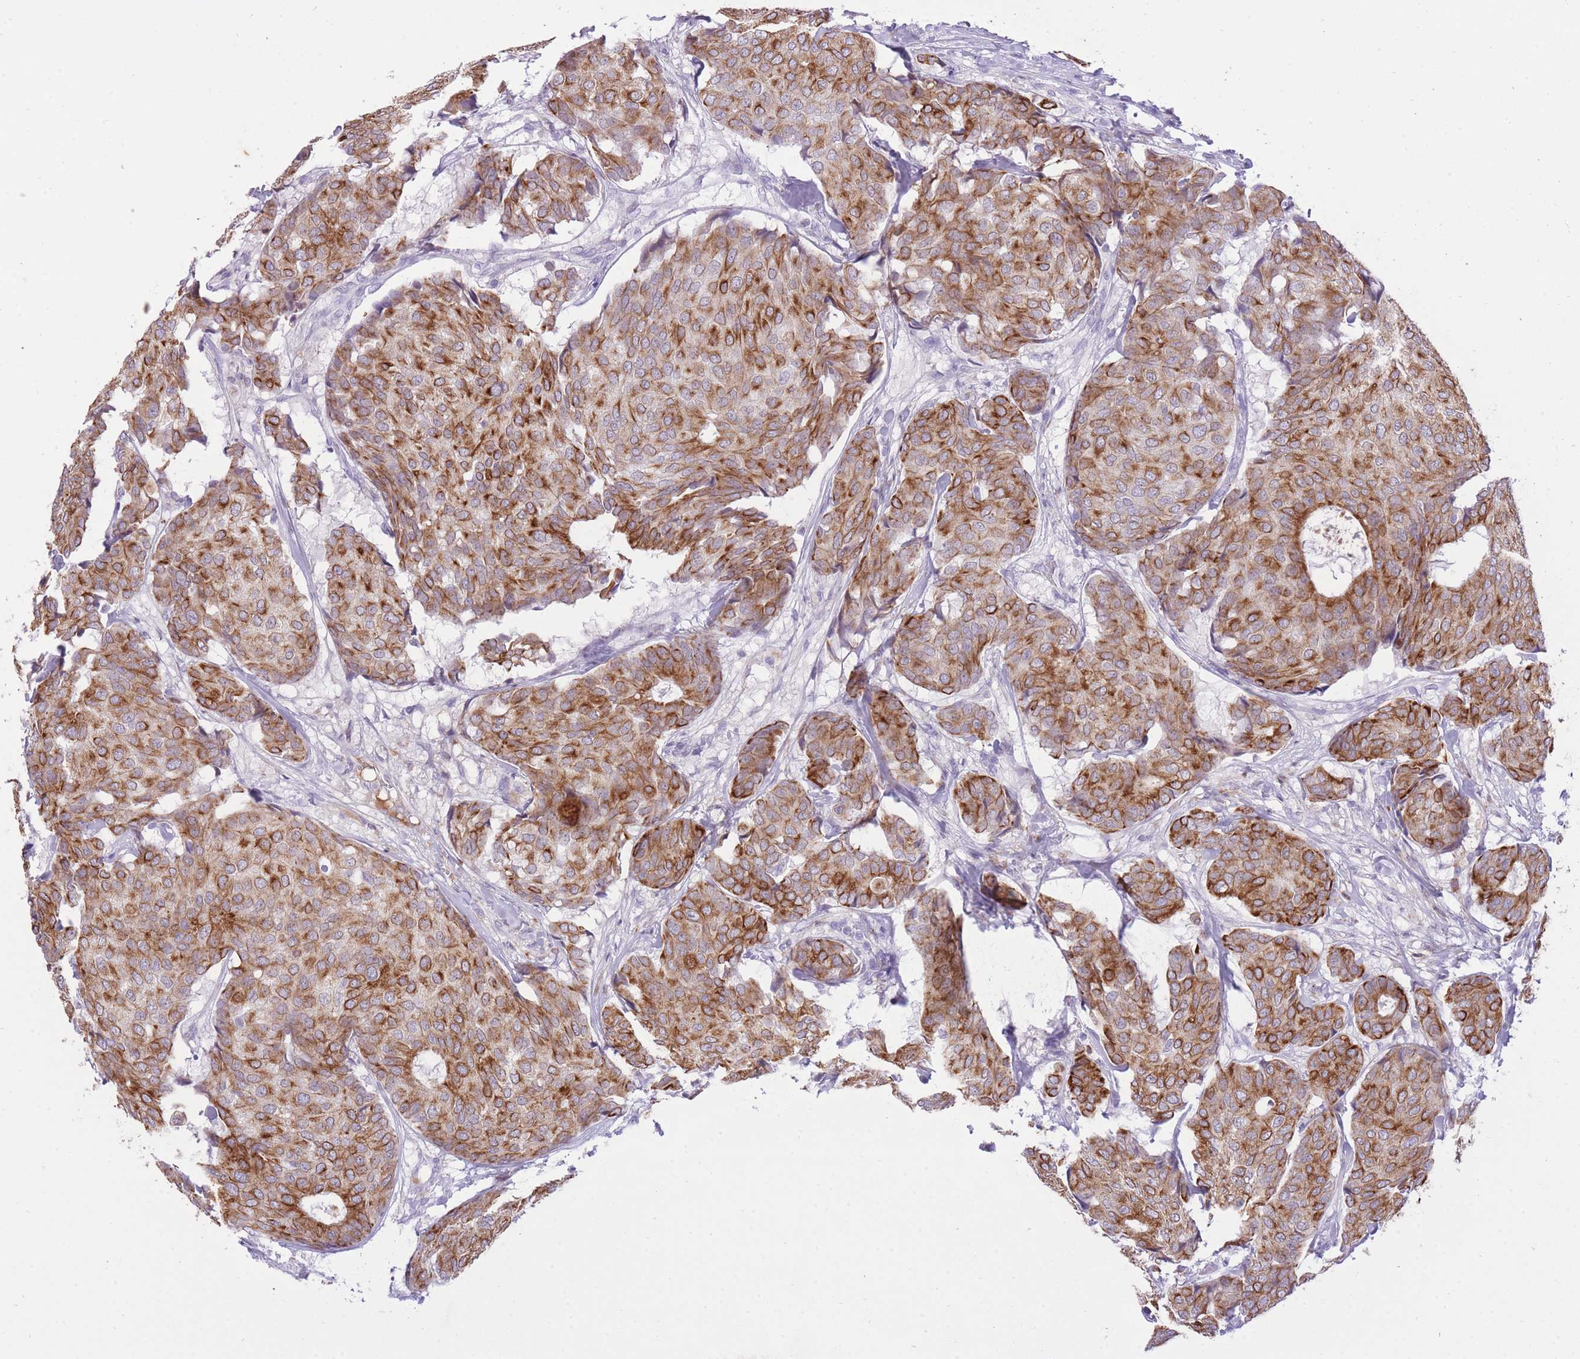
{"staining": {"intensity": "strong", "quantity": ">75%", "location": "cytoplasmic/membranous"}, "tissue": "breast cancer", "cell_type": "Tumor cells", "image_type": "cancer", "snomed": [{"axis": "morphology", "description": "Duct carcinoma"}, {"axis": "topography", "description": "Breast"}], "caption": "A brown stain labels strong cytoplasmic/membranous expression of a protein in human breast infiltrating ductal carcinoma tumor cells.", "gene": "MEIS3", "patient": {"sex": "female", "age": 75}}